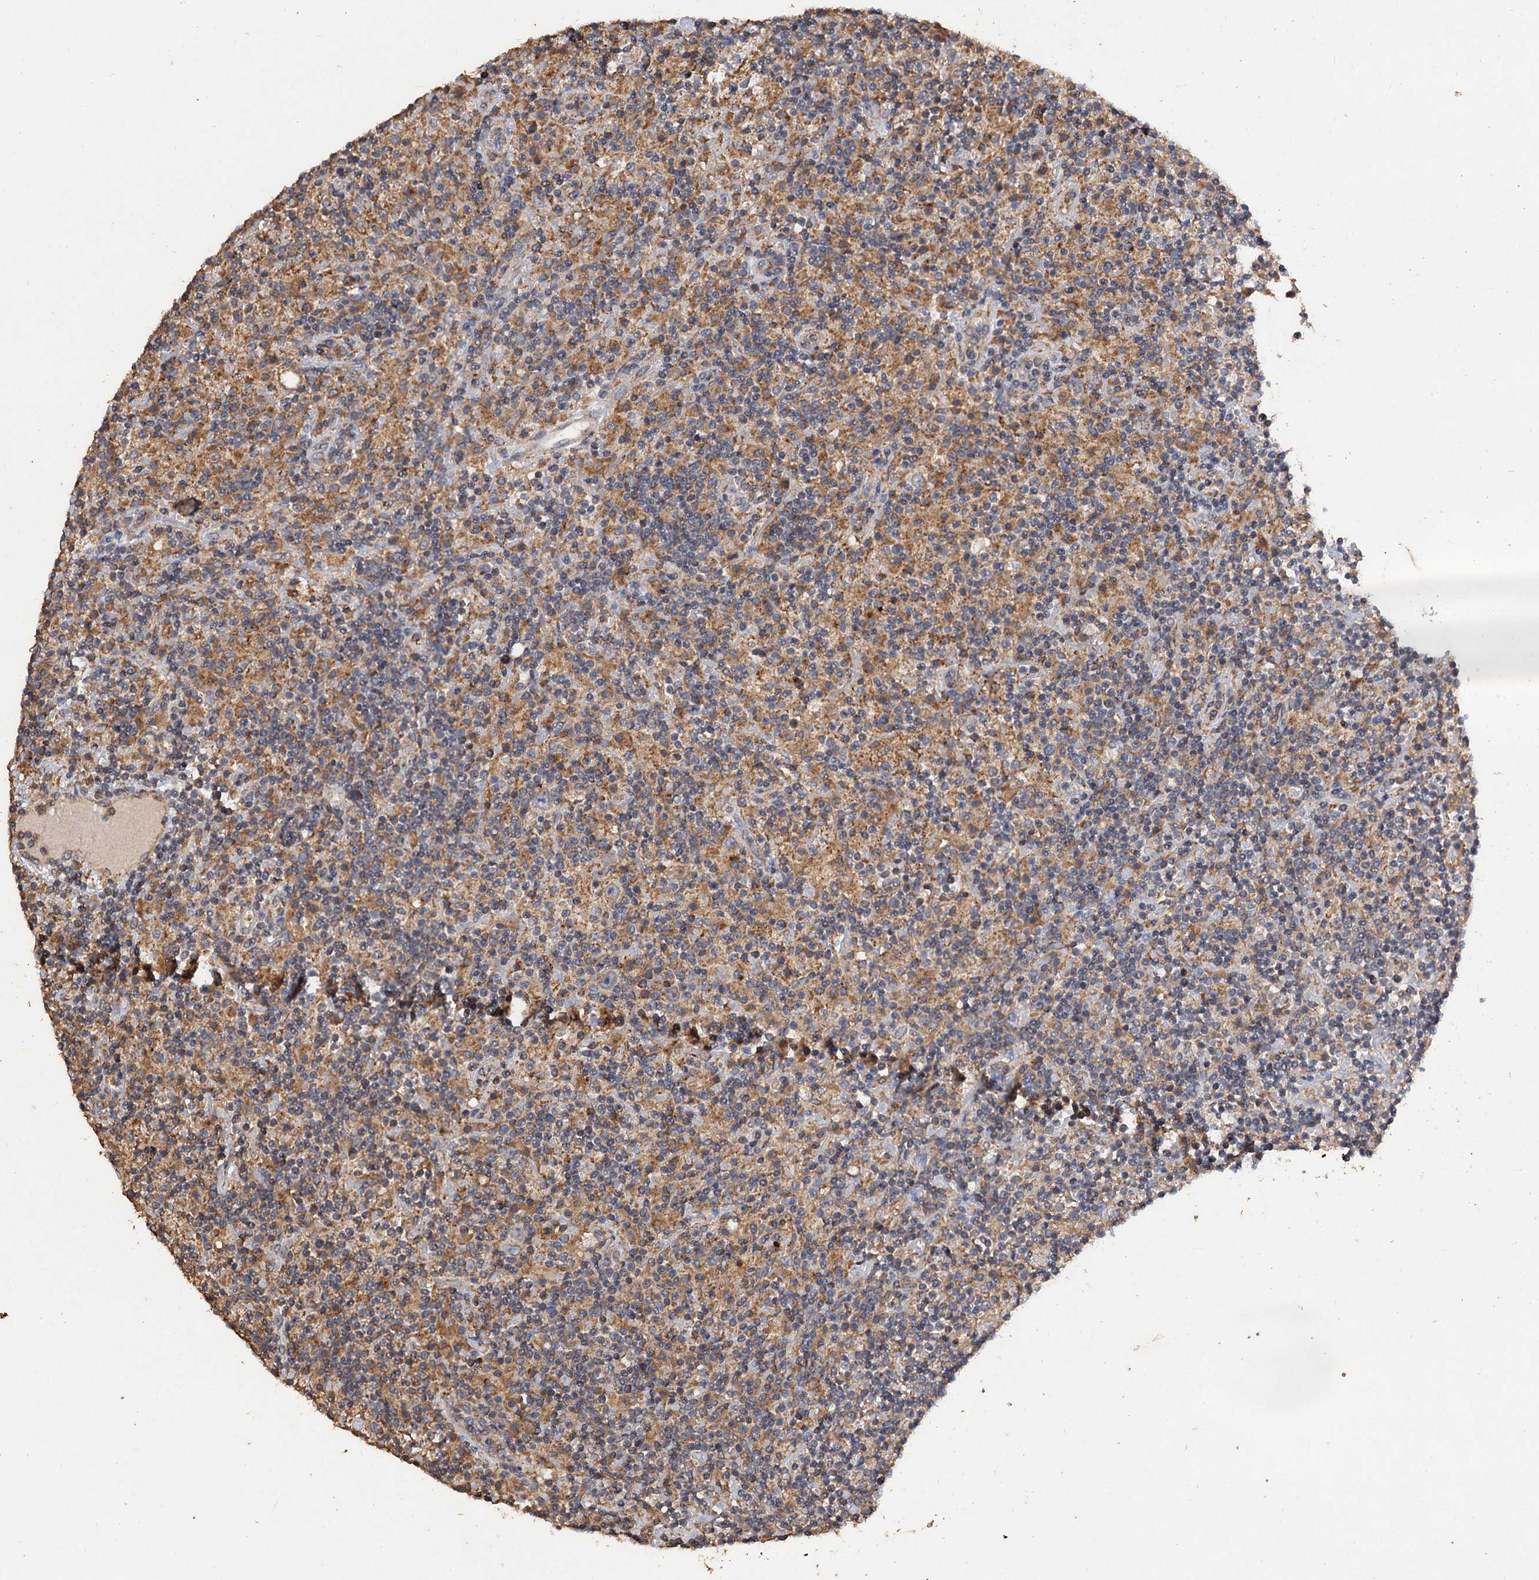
{"staining": {"intensity": "negative", "quantity": "none", "location": "none"}, "tissue": "lymphoma", "cell_type": "Tumor cells", "image_type": "cancer", "snomed": [{"axis": "morphology", "description": "Hodgkin's disease, NOS"}, {"axis": "topography", "description": "Lymph node"}], "caption": "Immunohistochemistry (IHC) of human Hodgkin's disease exhibits no staining in tumor cells.", "gene": "SCUBE3", "patient": {"sex": "male", "age": 70}}